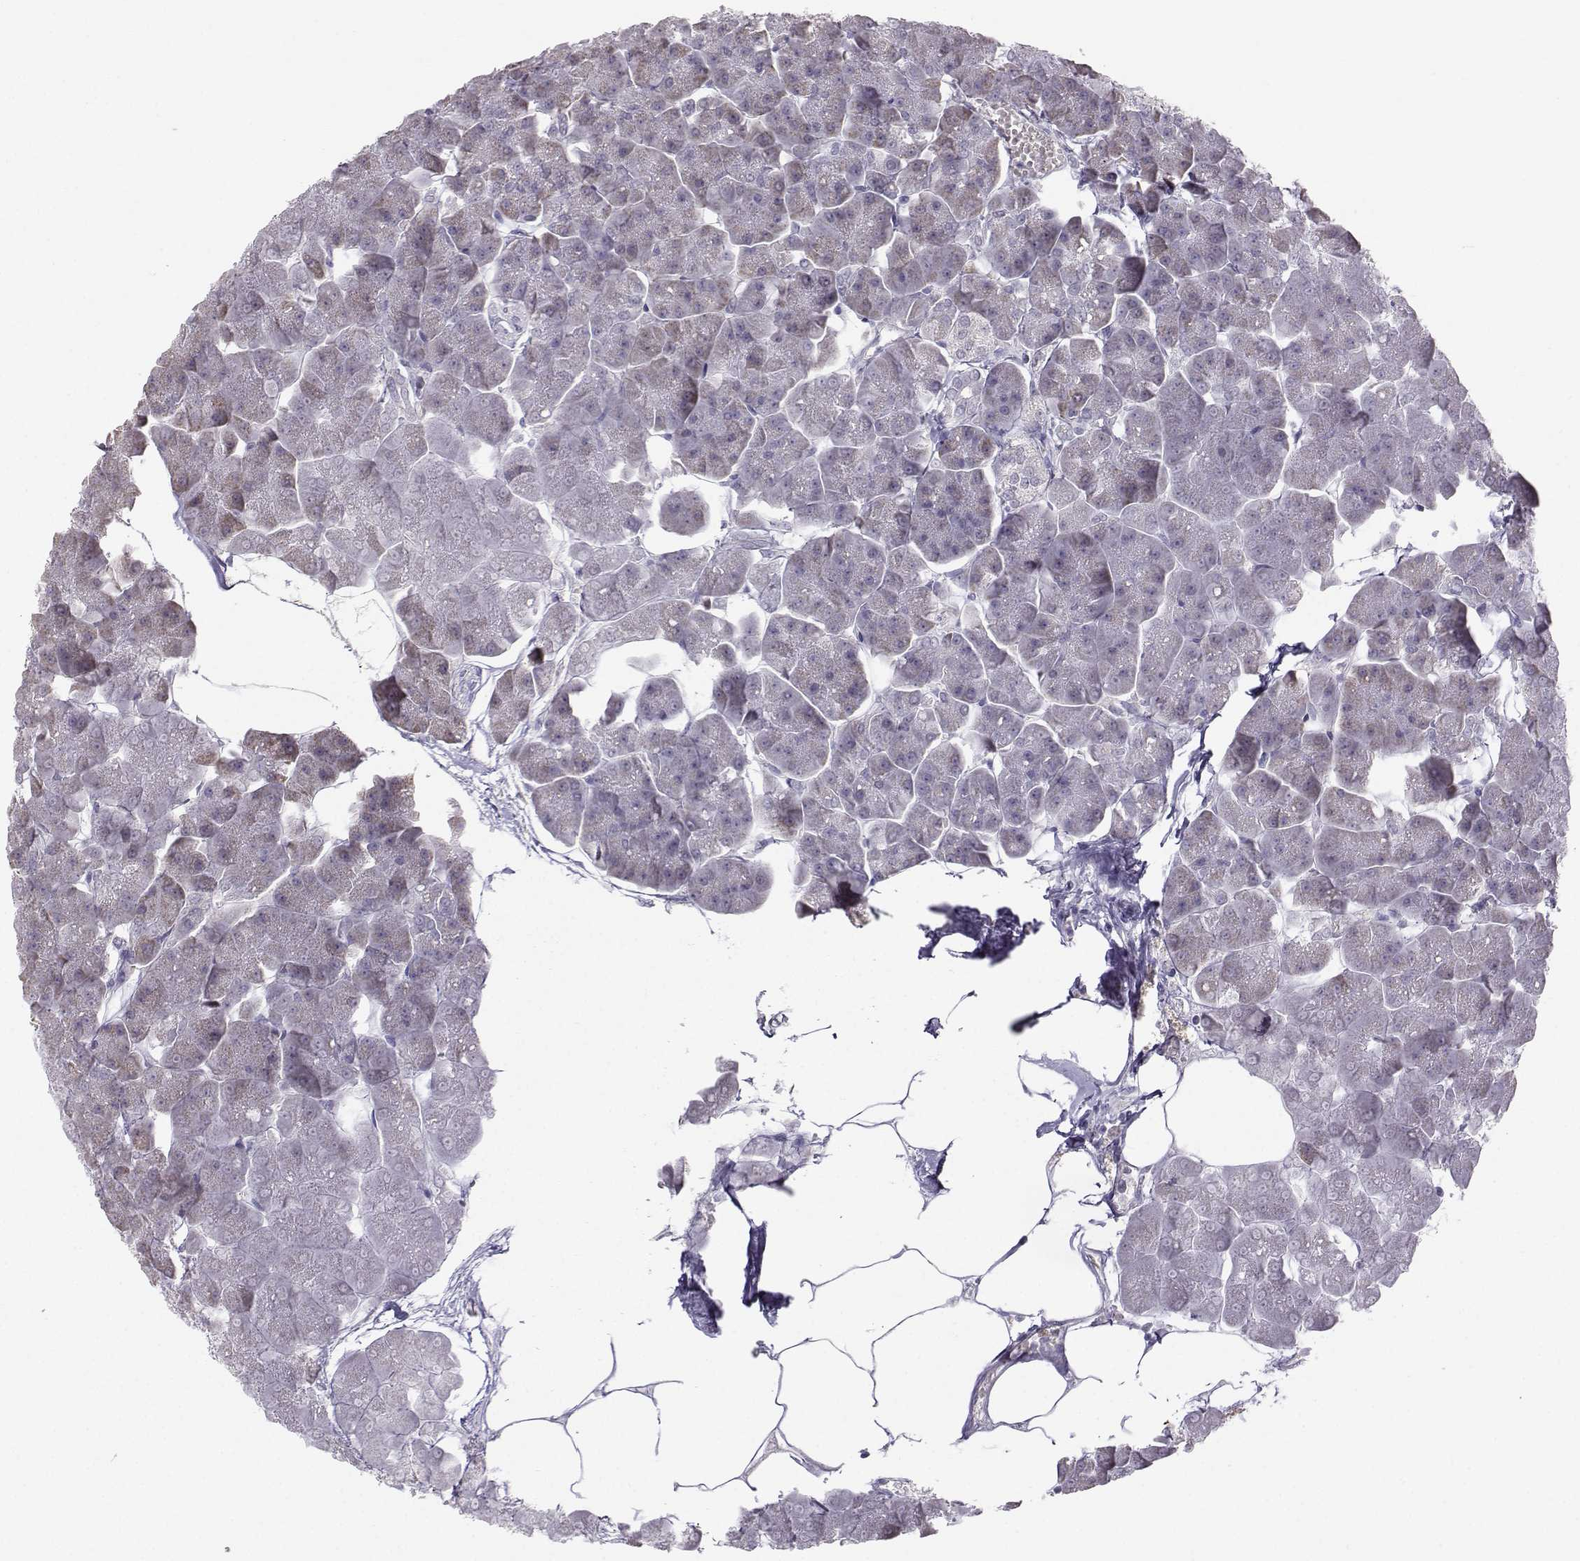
{"staining": {"intensity": "weak", "quantity": "25%-75%", "location": "cytoplasmic/membranous"}, "tissue": "pancreas", "cell_type": "Exocrine glandular cells", "image_type": "normal", "snomed": [{"axis": "morphology", "description": "Normal tissue, NOS"}, {"axis": "topography", "description": "Adipose tissue"}, {"axis": "topography", "description": "Pancreas"}, {"axis": "topography", "description": "Peripheral nerve tissue"}], "caption": "A high-resolution micrograph shows IHC staining of normal pancreas, which demonstrates weak cytoplasmic/membranous positivity in about 25%-75% of exocrine glandular cells.", "gene": "TSPYL5", "patient": {"sex": "female", "age": 58}}